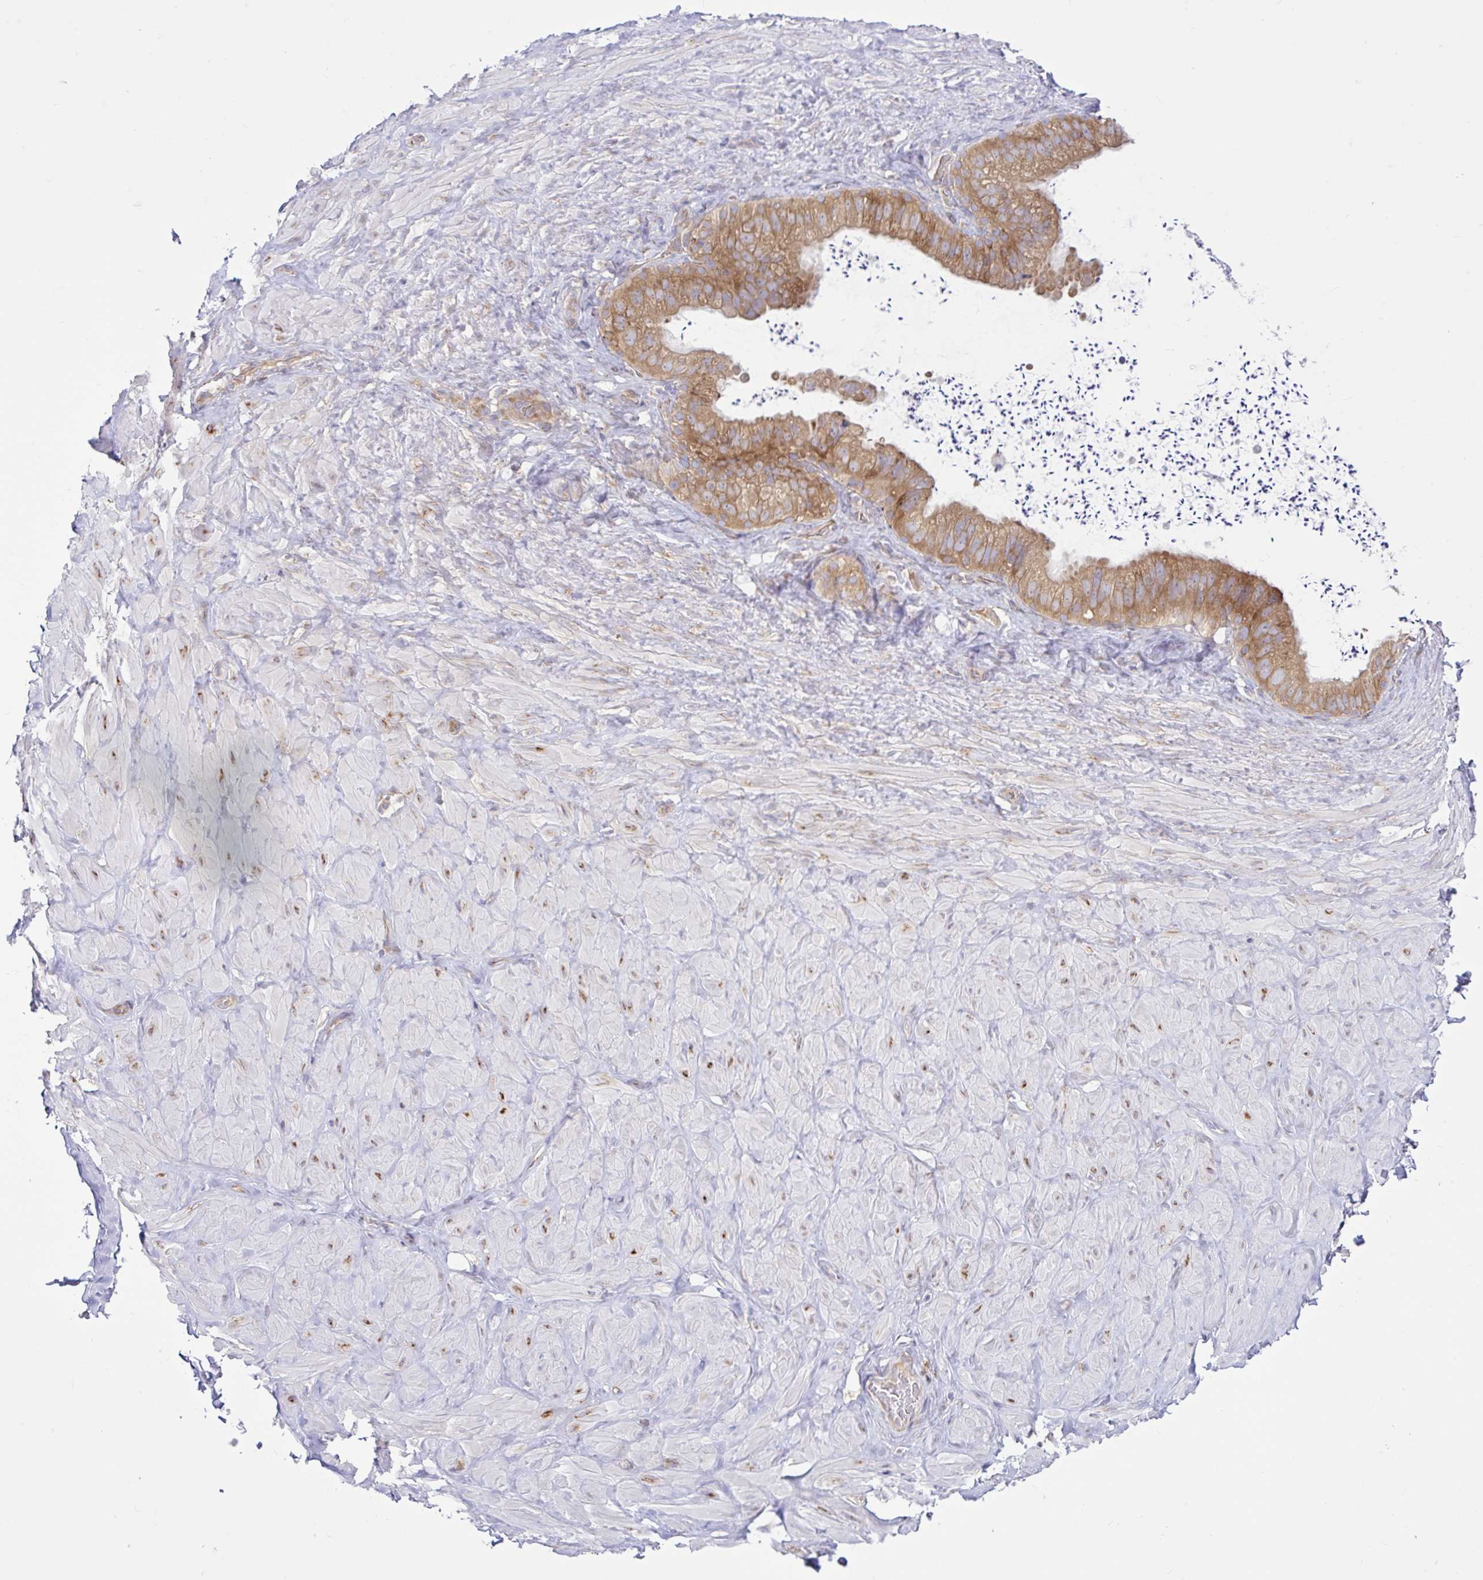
{"staining": {"intensity": "negative", "quantity": "none", "location": "none"}, "tissue": "adipose tissue", "cell_type": "Adipocytes", "image_type": "normal", "snomed": [{"axis": "morphology", "description": "Normal tissue, NOS"}, {"axis": "topography", "description": "Vascular tissue"}, {"axis": "topography", "description": "Peripheral nerve tissue"}], "caption": "This photomicrograph is of benign adipose tissue stained with IHC to label a protein in brown with the nuclei are counter-stained blue. There is no positivity in adipocytes. (DAB immunohistochemistry (IHC) with hematoxylin counter stain).", "gene": "LARS1", "patient": {"sex": "male", "age": 41}}